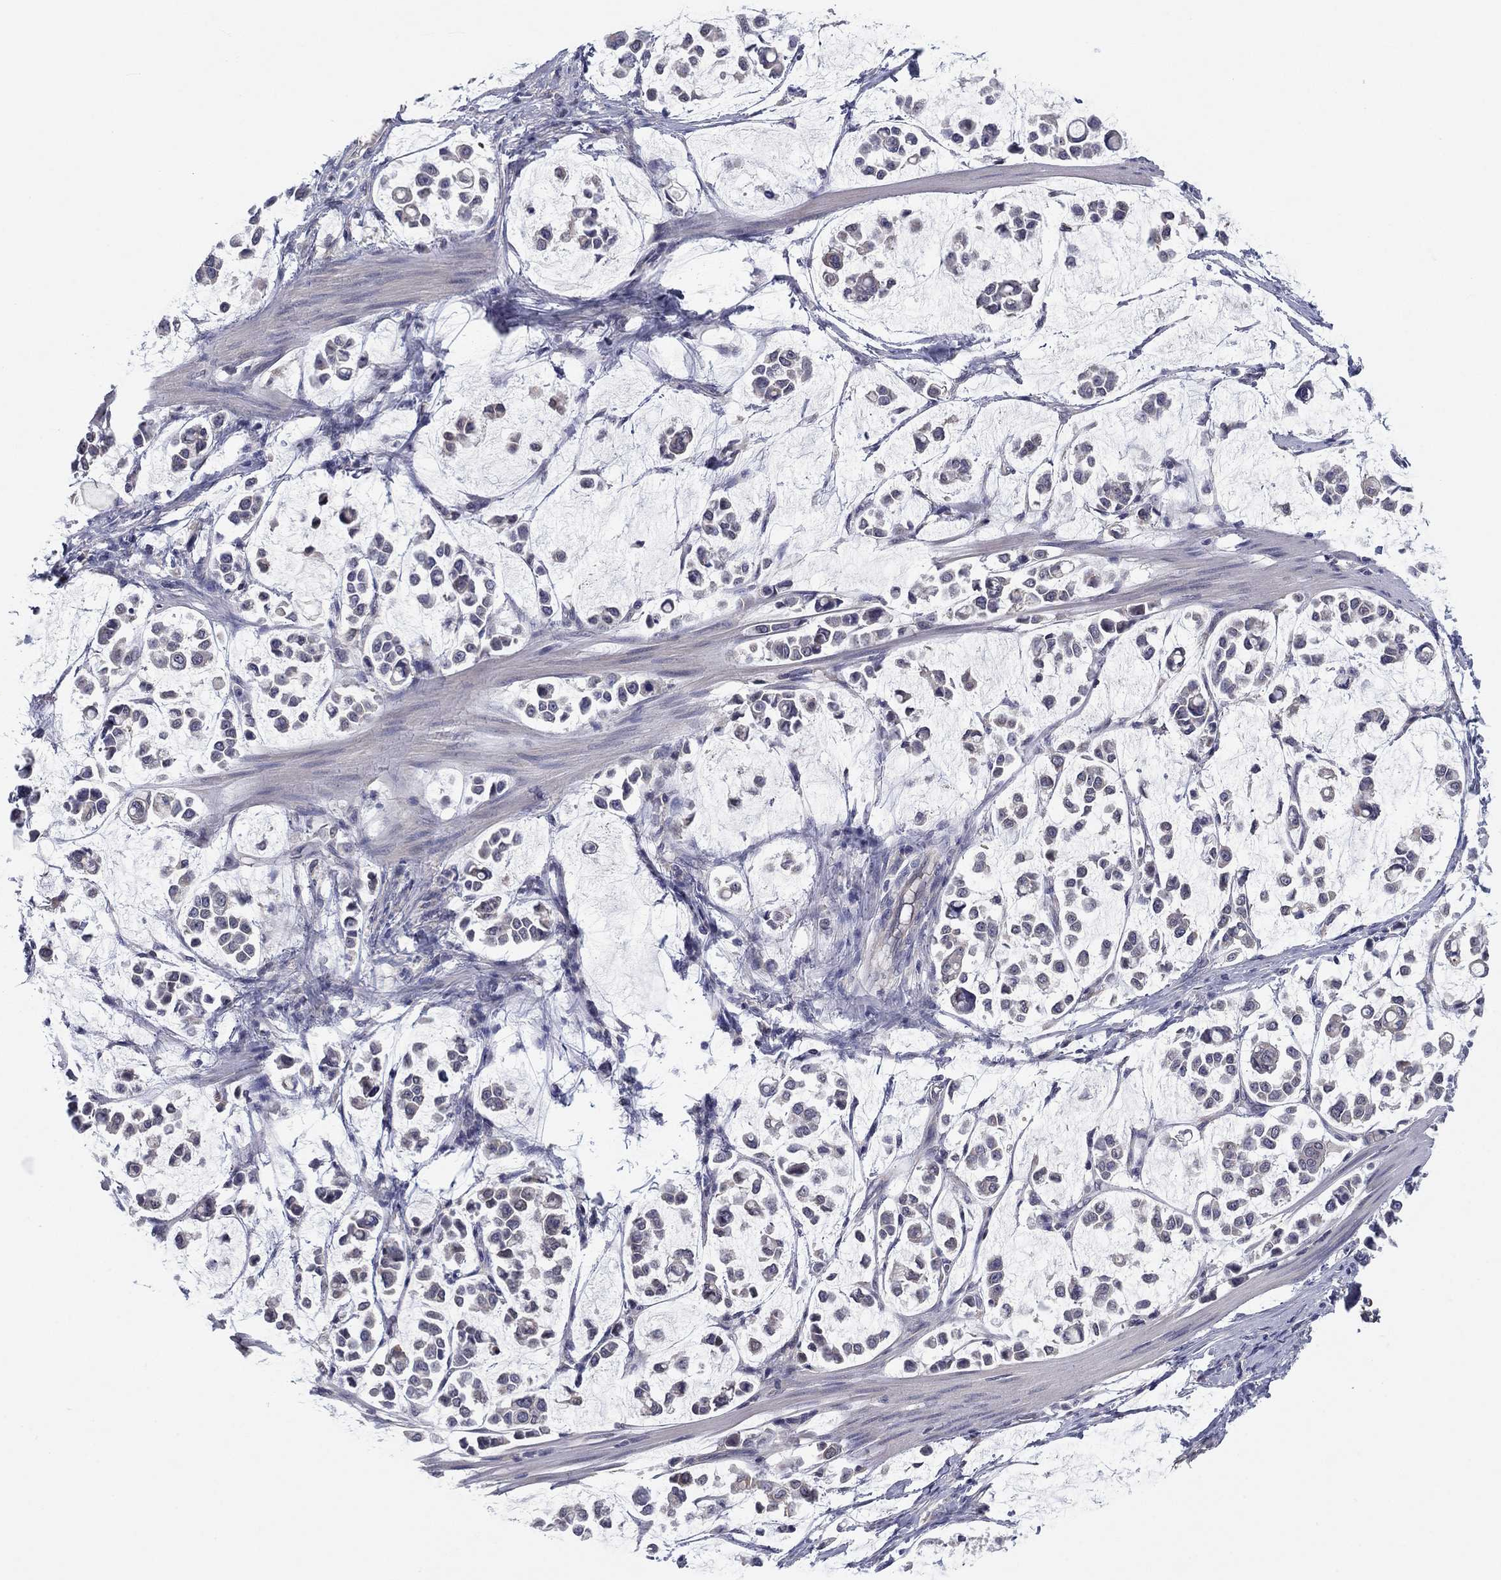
{"staining": {"intensity": "negative", "quantity": "none", "location": "none"}, "tissue": "stomach cancer", "cell_type": "Tumor cells", "image_type": "cancer", "snomed": [{"axis": "morphology", "description": "Adenocarcinoma, NOS"}, {"axis": "topography", "description": "Stomach"}], "caption": "Tumor cells are negative for protein expression in human adenocarcinoma (stomach).", "gene": "GRHPR", "patient": {"sex": "male", "age": 82}}